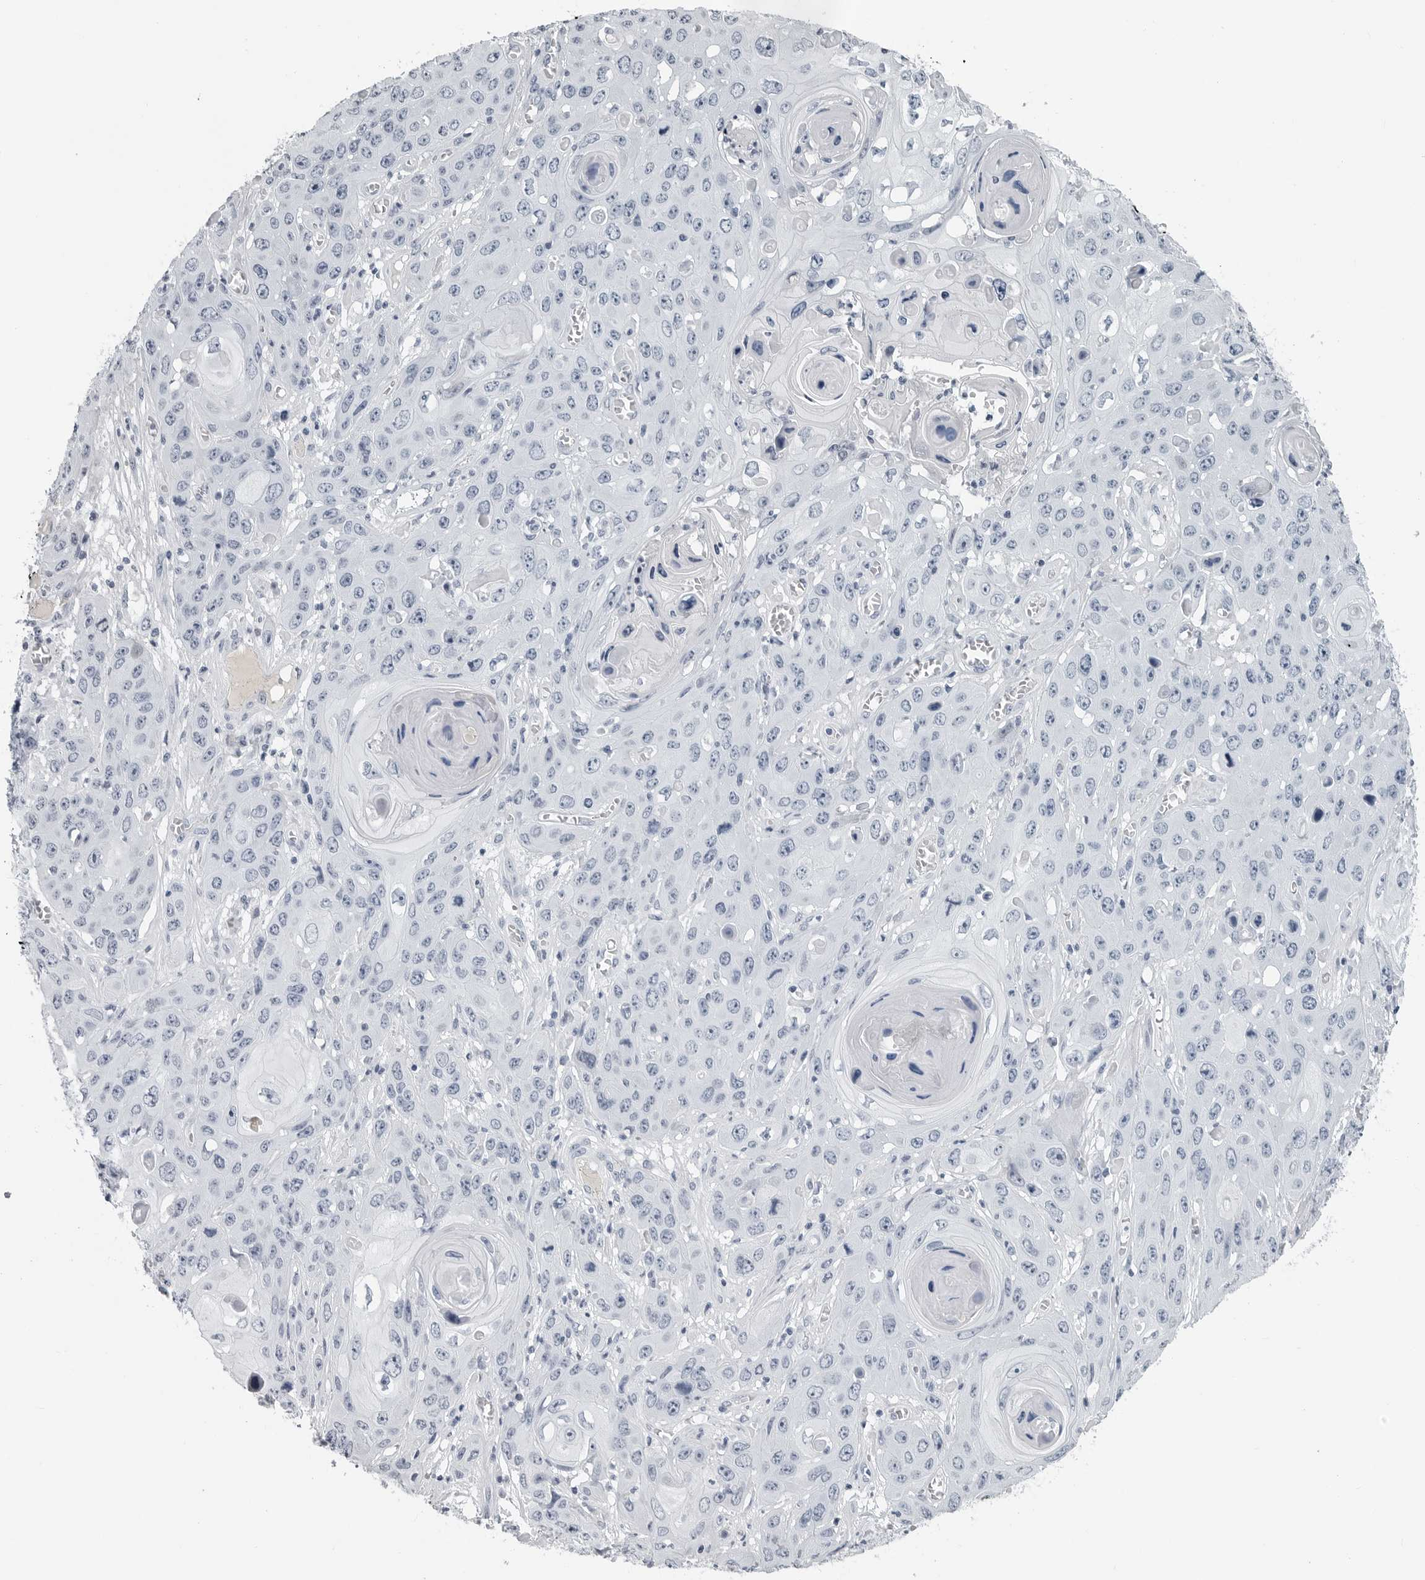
{"staining": {"intensity": "negative", "quantity": "none", "location": "none"}, "tissue": "skin cancer", "cell_type": "Tumor cells", "image_type": "cancer", "snomed": [{"axis": "morphology", "description": "Squamous cell carcinoma, NOS"}, {"axis": "topography", "description": "Skin"}], "caption": "This is an immunohistochemistry (IHC) histopathology image of skin cancer. There is no positivity in tumor cells.", "gene": "AMPD1", "patient": {"sex": "male", "age": 55}}